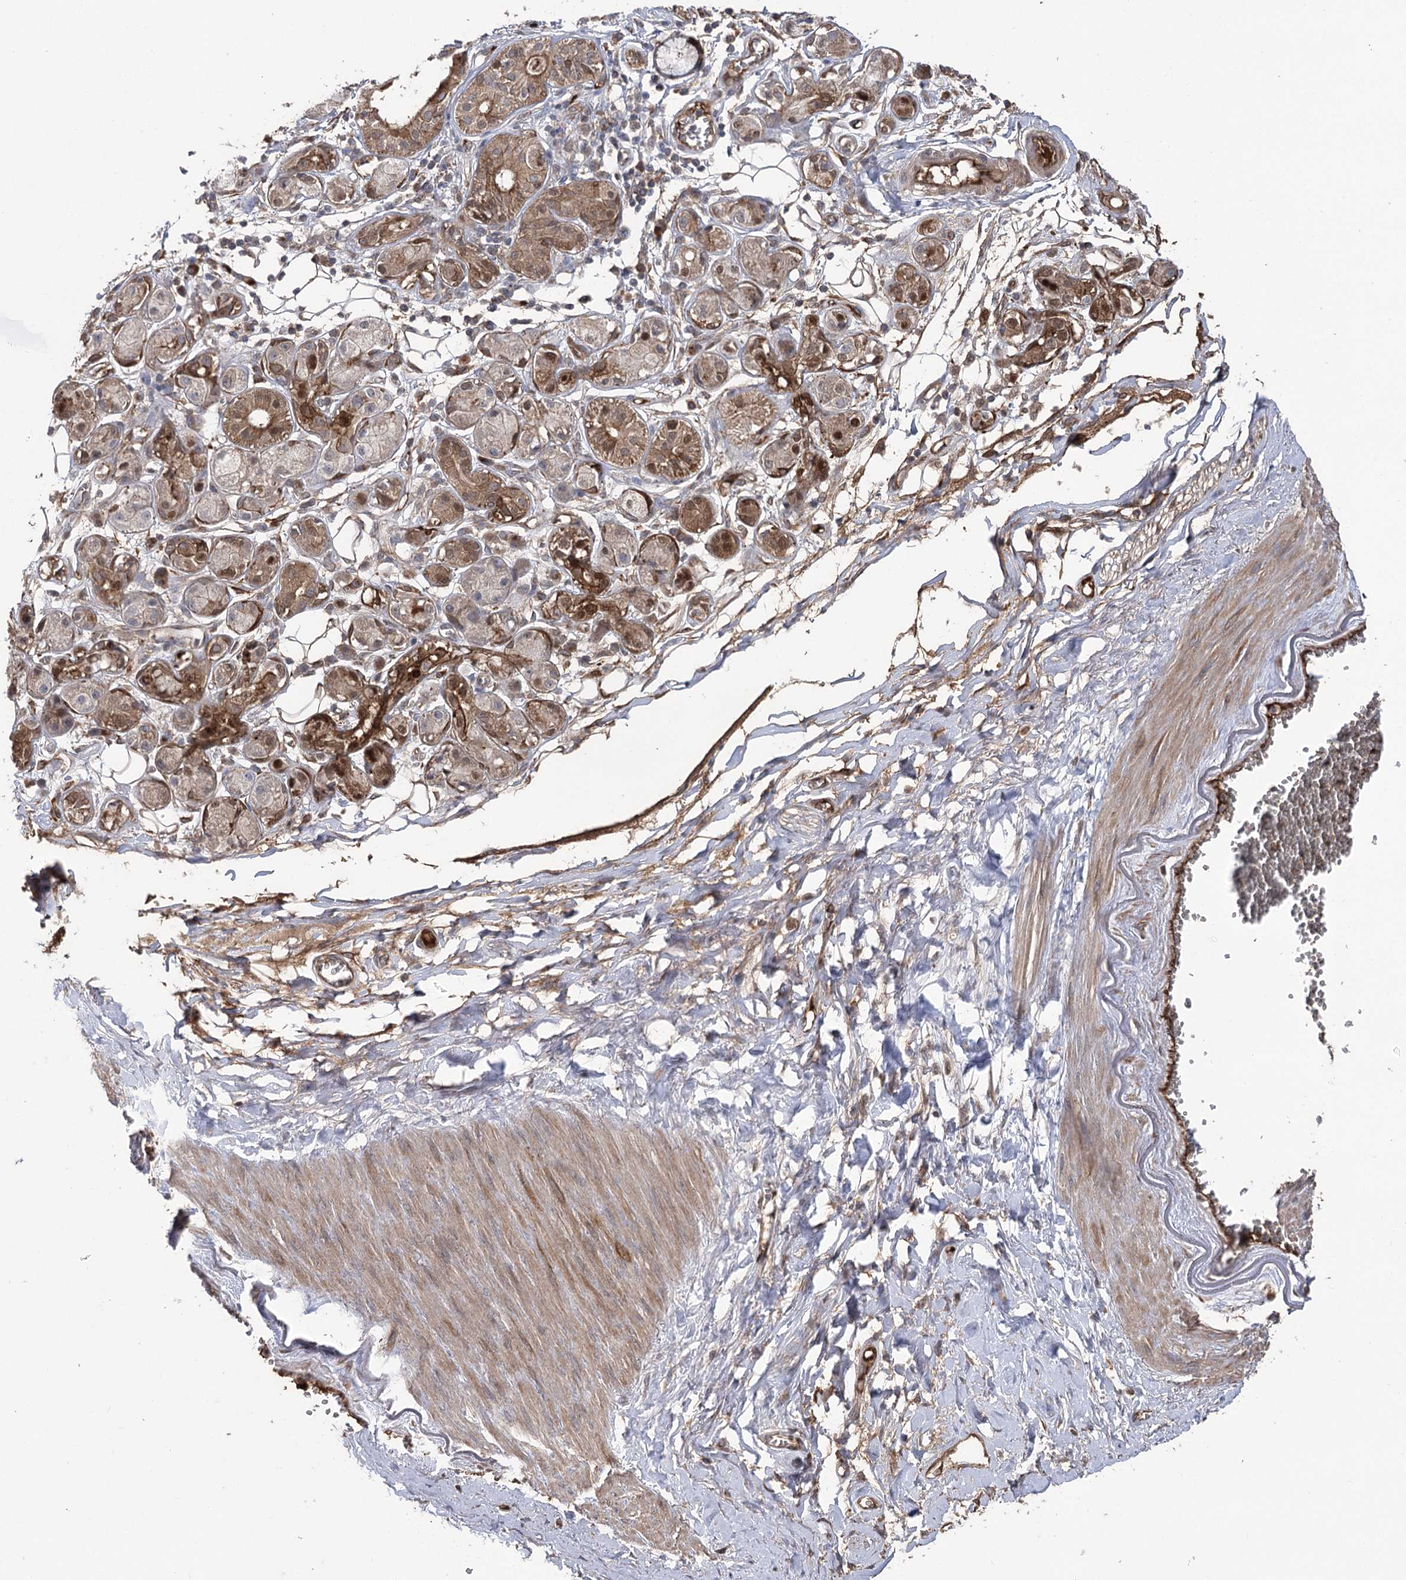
{"staining": {"intensity": "moderate", "quantity": "25%-75%", "location": "cytoplasmic/membranous"}, "tissue": "adipose tissue", "cell_type": "Adipocytes", "image_type": "normal", "snomed": [{"axis": "morphology", "description": "Normal tissue, NOS"}, {"axis": "morphology", "description": "Inflammation, NOS"}, {"axis": "topography", "description": "Salivary gland"}, {"axis": "topography", "description": "Peripheral nerve tissue"}], "caption": "Immunohistochemistry (IHC) of benign adipose tissue displays medium levels of moderate cytoplasmic/membranous positivity in about 25%-75% of adipocytes.", "gene": "OTUD1", "patient": {"sex": "female", "age": 75}}